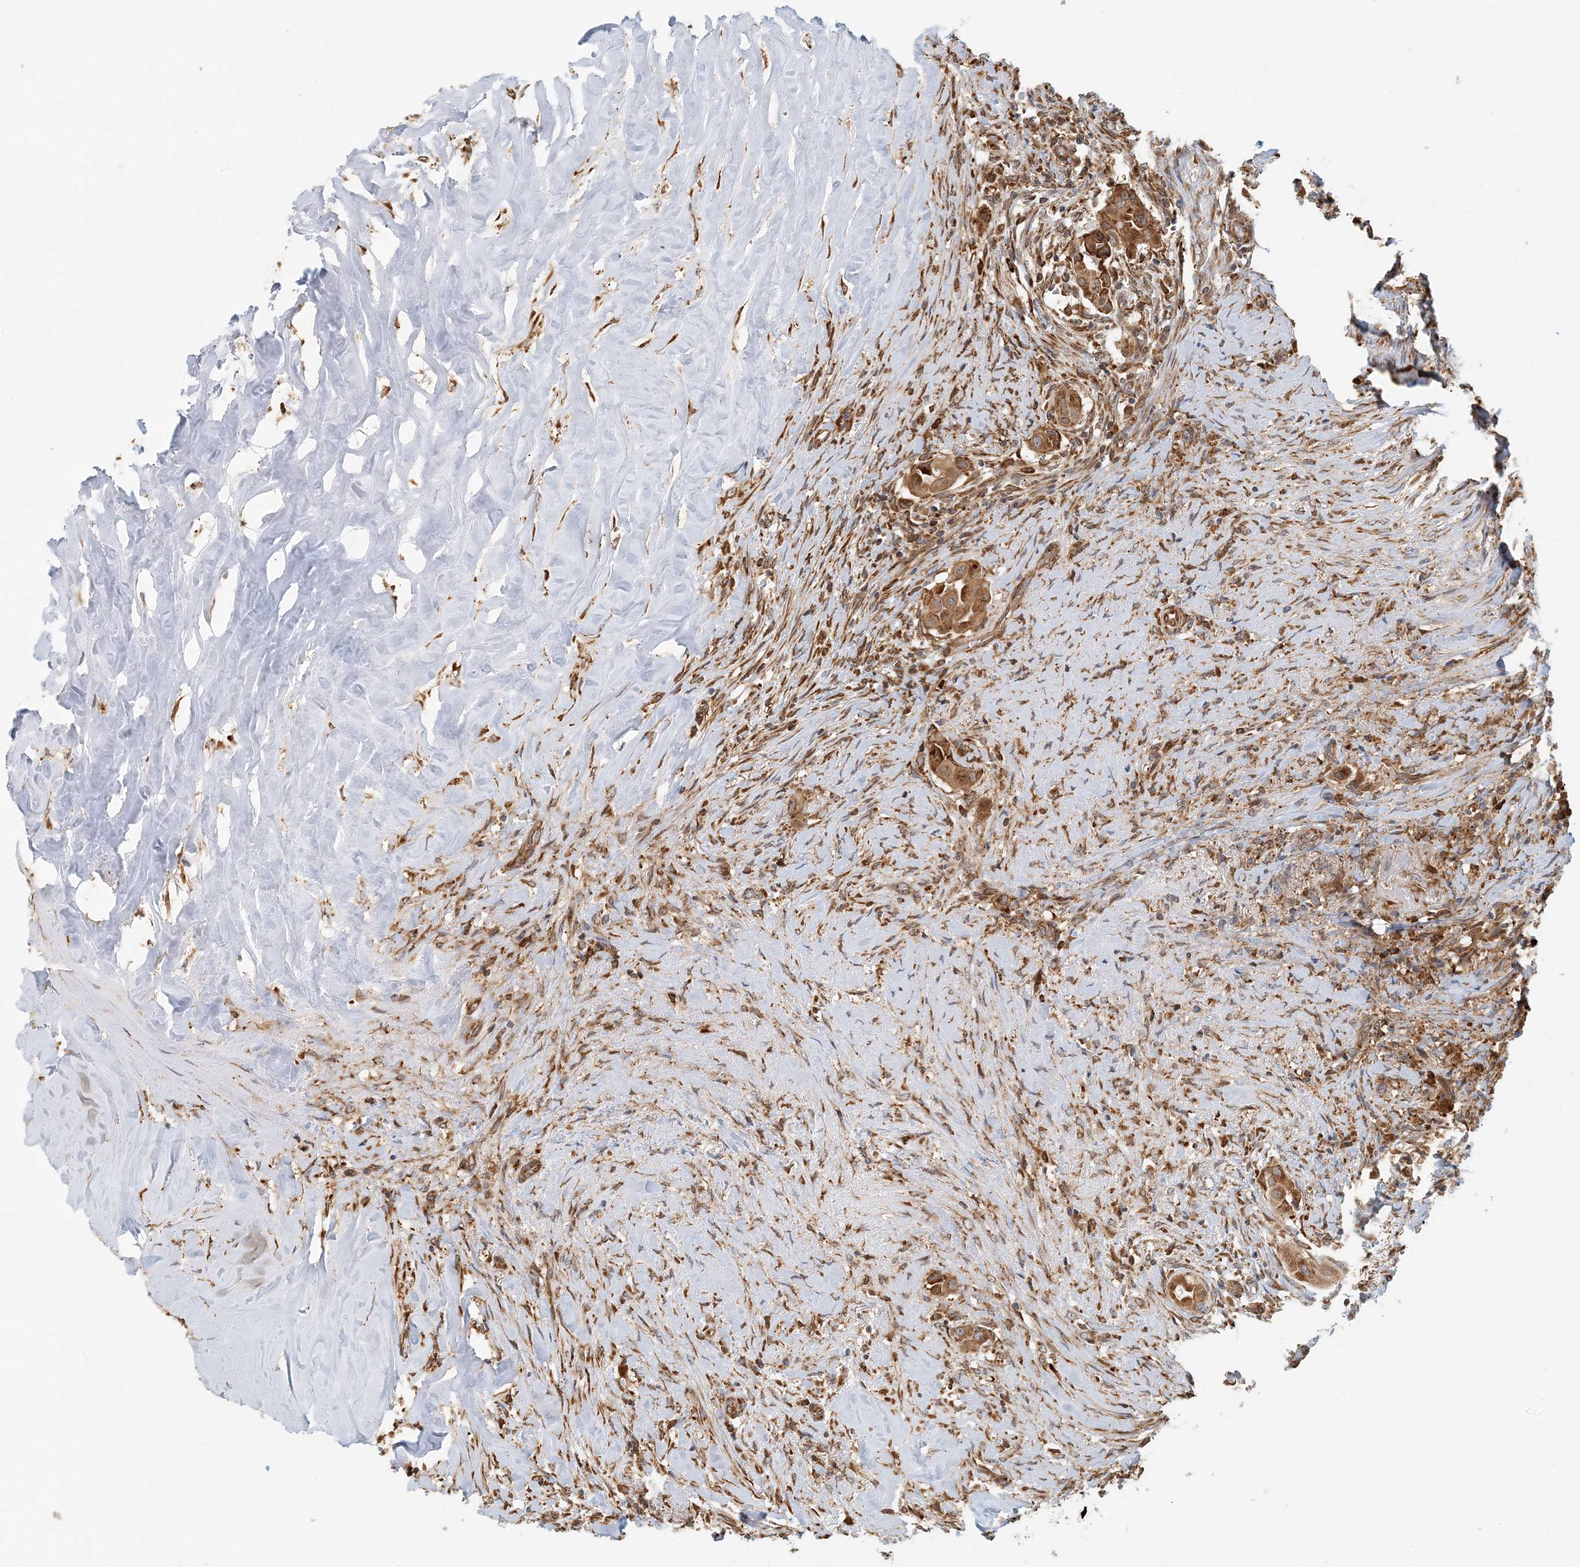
{"staining": {"intensity": "moderate", "quantity": ">75%", "location": "cytoplasmic/membranous"}, "tissue": "thyroid cancer", "cell_type": "Tumor cells", "image_type": "cancer", "snomed": [{"axis": "morphology", "description": "Papillary adenocarcinoma, NOS"}, {"axis": "topography", "description": "Thyroid gland"}], "caption": "Thyroid papillary adenocarcinoma stained with a brown dye displays moderate cytoplasmic/membranous positive staining in approximately >75% of tumor cells.", "gene": "HNMT", "patient": {"sex": "female", "age": 59}}